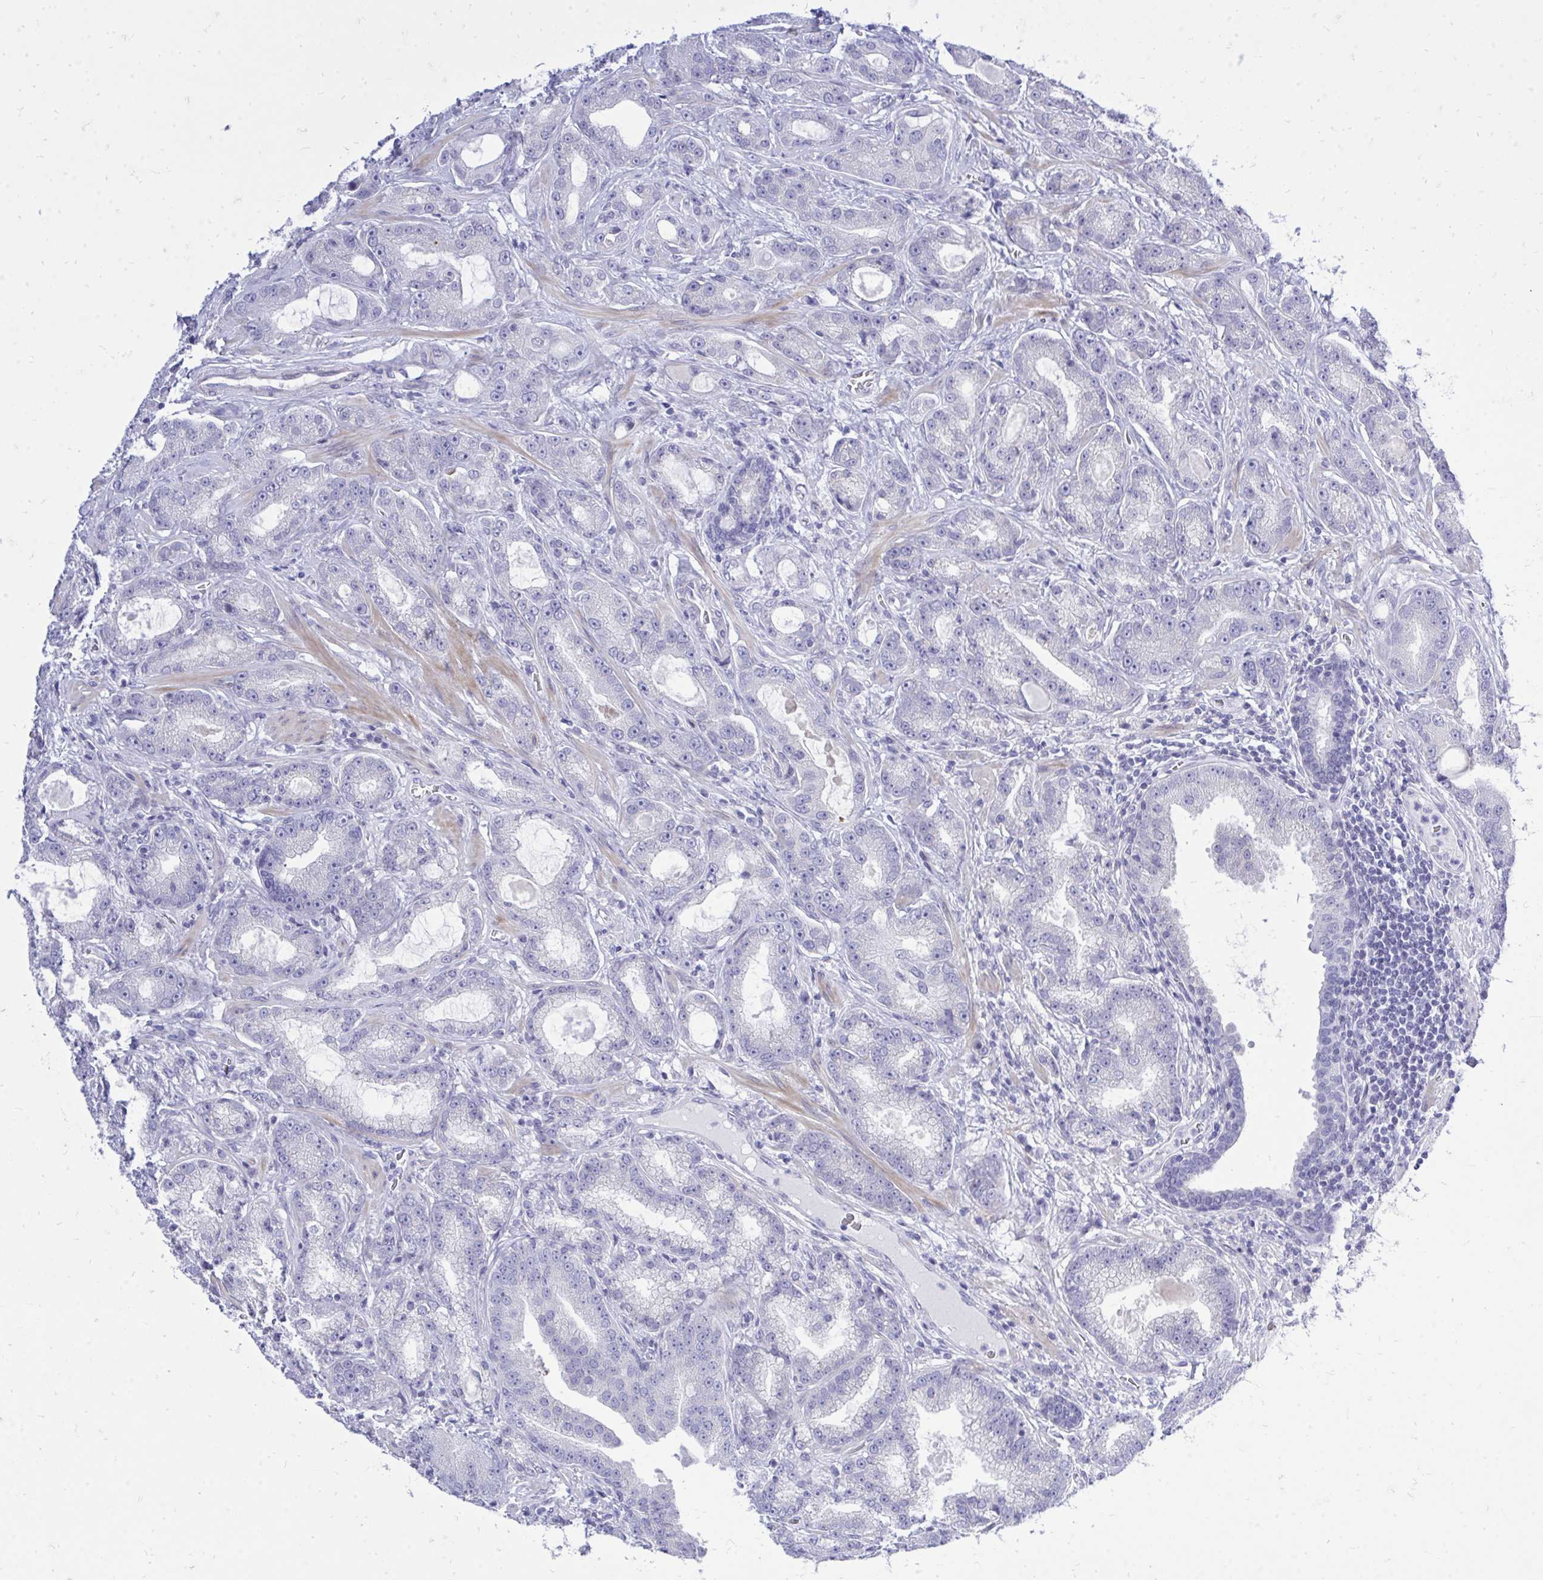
{"staining": {"intensity": "negative", "quantity": "none", "location": "none"}, "tissue": "prostate cancer", "cell_type": "Tumor cells", "image_type": "cancer", "snomed": [{"axis": "morphology", "description": "Adenocarcinoma, High grade"}, {"axis": "topography", "description": "Prostate"}], "caption": "Prostate cancer (adenocarcinoma (high-grade)) was stained to show a protein in brown. There is no significant staining in tumor cells. (Brightfield microscopy of DAB immunohistochemistry at high magnification).", "gene": "GABRA1", "patient": {"sex": "male", "age": 65}}